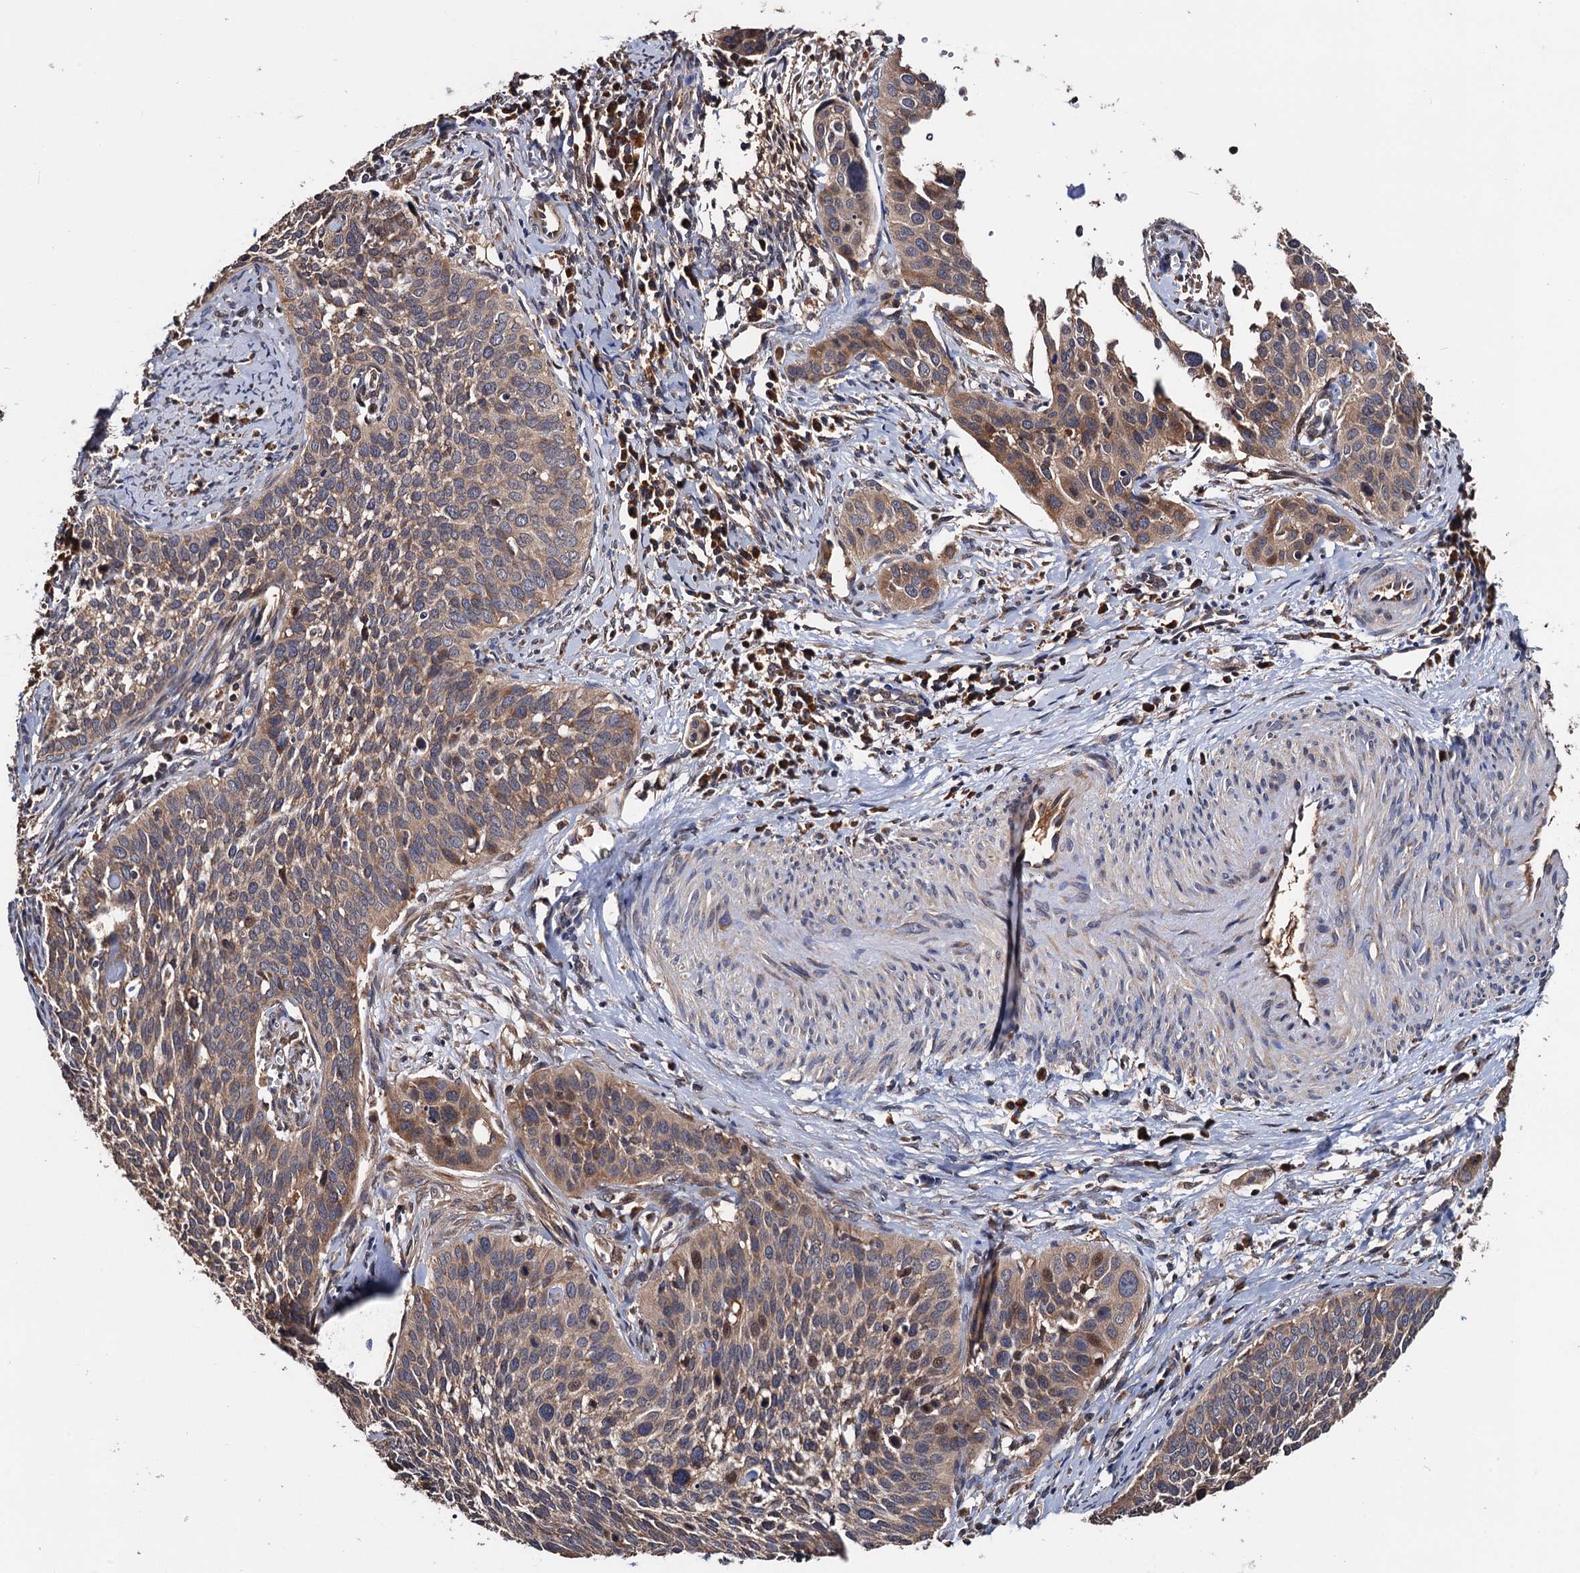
{"staining": {"intensity": "weak", "quantity": ">75%", "location": "cytoplasmic/membranous"}, "tissue": "cervical cancer", "cell_type": "Tumor cells", "image_type": "cancer", "snomed": [{"axis": "morphology", "description": "Squamous cell carcinoma, NOS"}, {"axis": "topography", "description": "Cervix"}], "caption": "Immunohistochemistry (DAB (3,3'-diaminobenzidine)) staining of cervical squamous cell carcinoma reveals weak cytoplasmic/membranous protein positivity in approximately >75% of tumor cells. Immunohistochemistry (ihc) stains the protein in brown and the nuclei are stained blue.", "gene": "RGS11", "patient": {"sex": "female", "age": 34}}